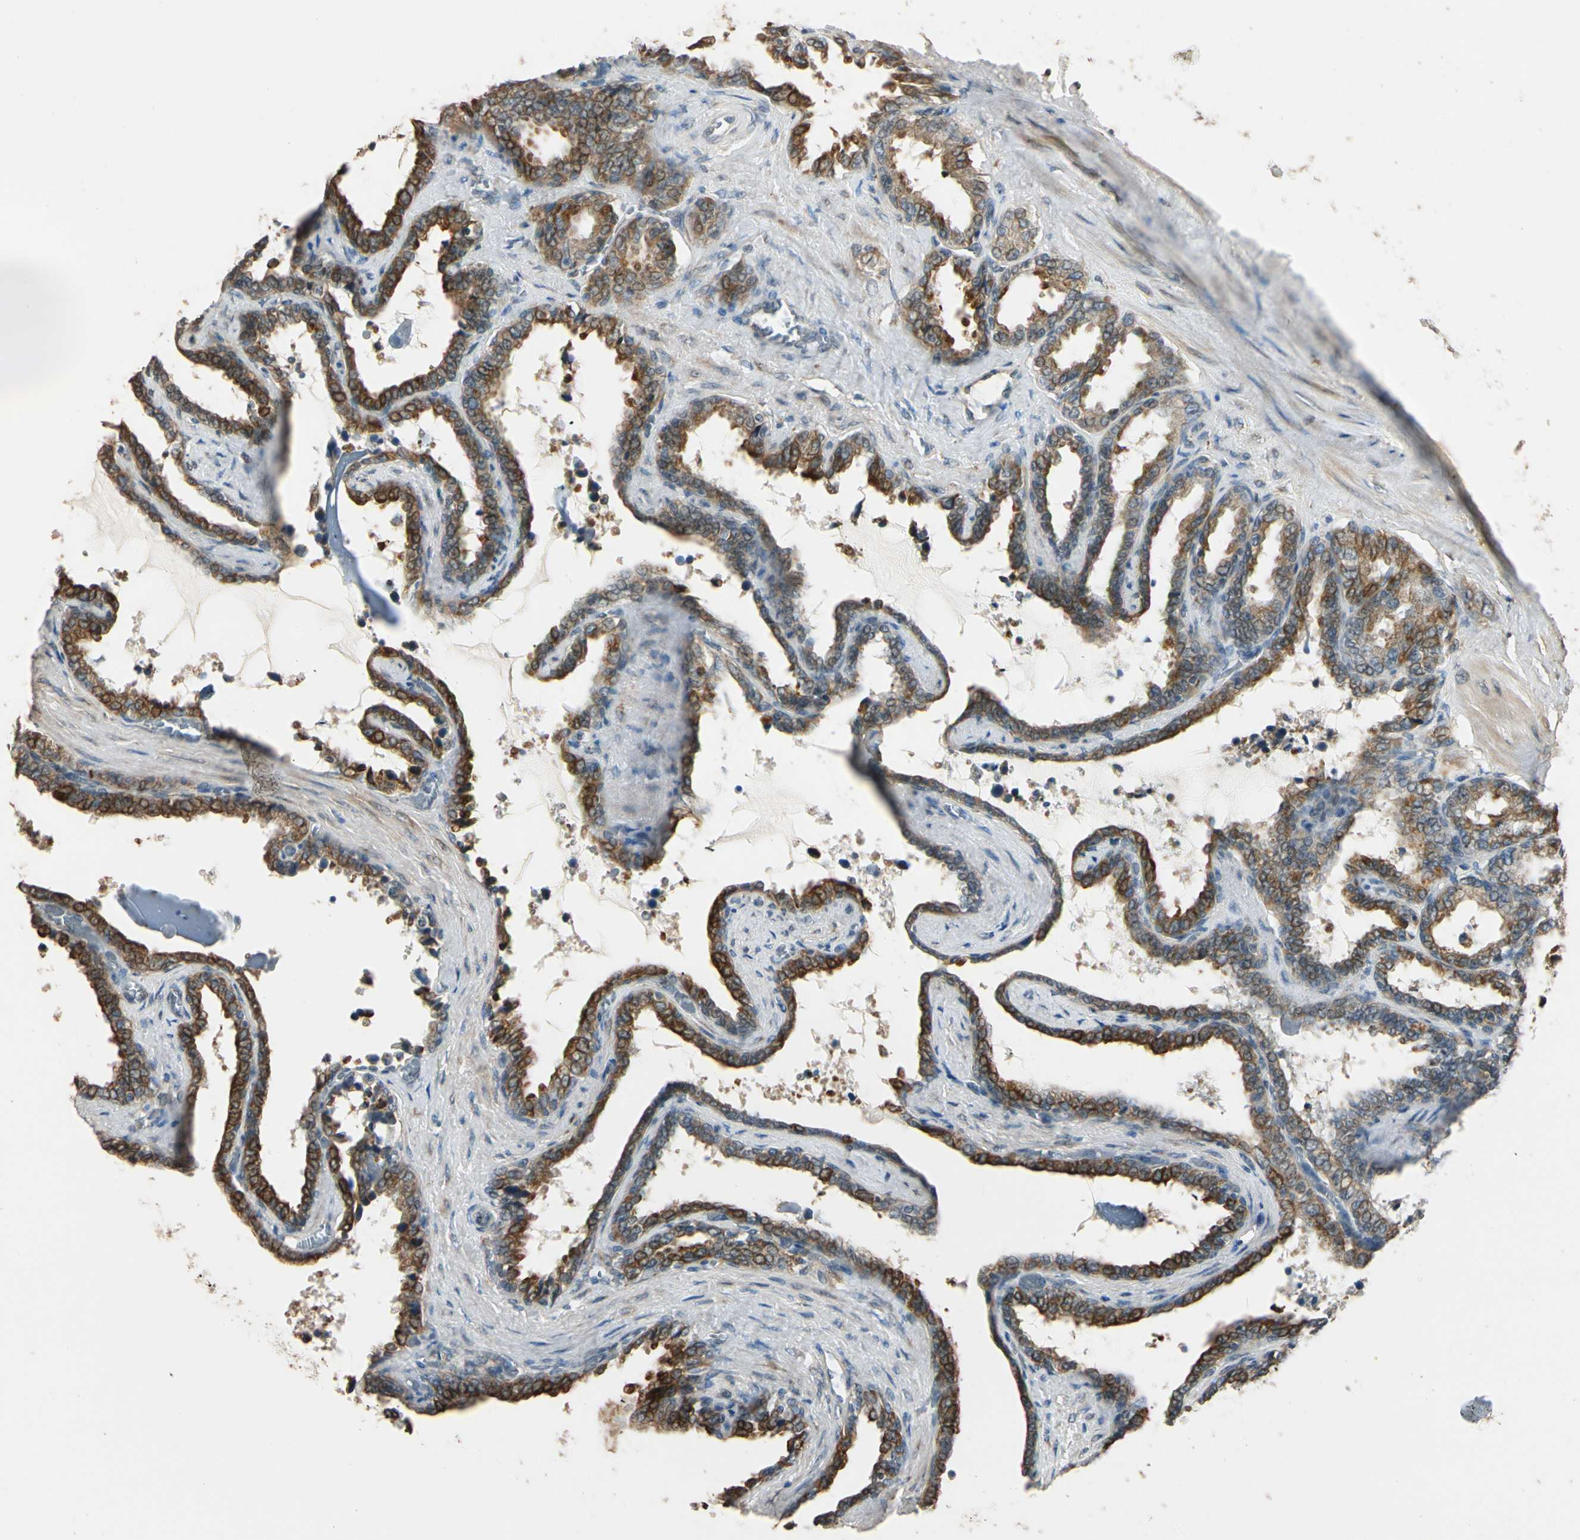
{"staining": {"intensity": "strong", "quantity": ">75%", "location": "cytoplasmic/membranous"}, "tissue": "seminal vesicle", "cell_type": "Glandular cells", "image_type": "normal", "snomed": [{"axis": "morphology", "description": "Normal tissue, NOS"}, {"axis": "topography", "description": "Seminal veicle"}], "caption": "Seminal vesicle was stained to show a protein in brown. There is high levels of strong cytoplasmic/membranous positivity in approximately >75% of glandular cells. Using DAB (3,3'-diaminobenzidine) (brown) and hematoxylin (blue) stains, captured at high magnification using brightfield microscopy.", "gene": "TASOR", "patient": {"sex": "male", "age": 46}}